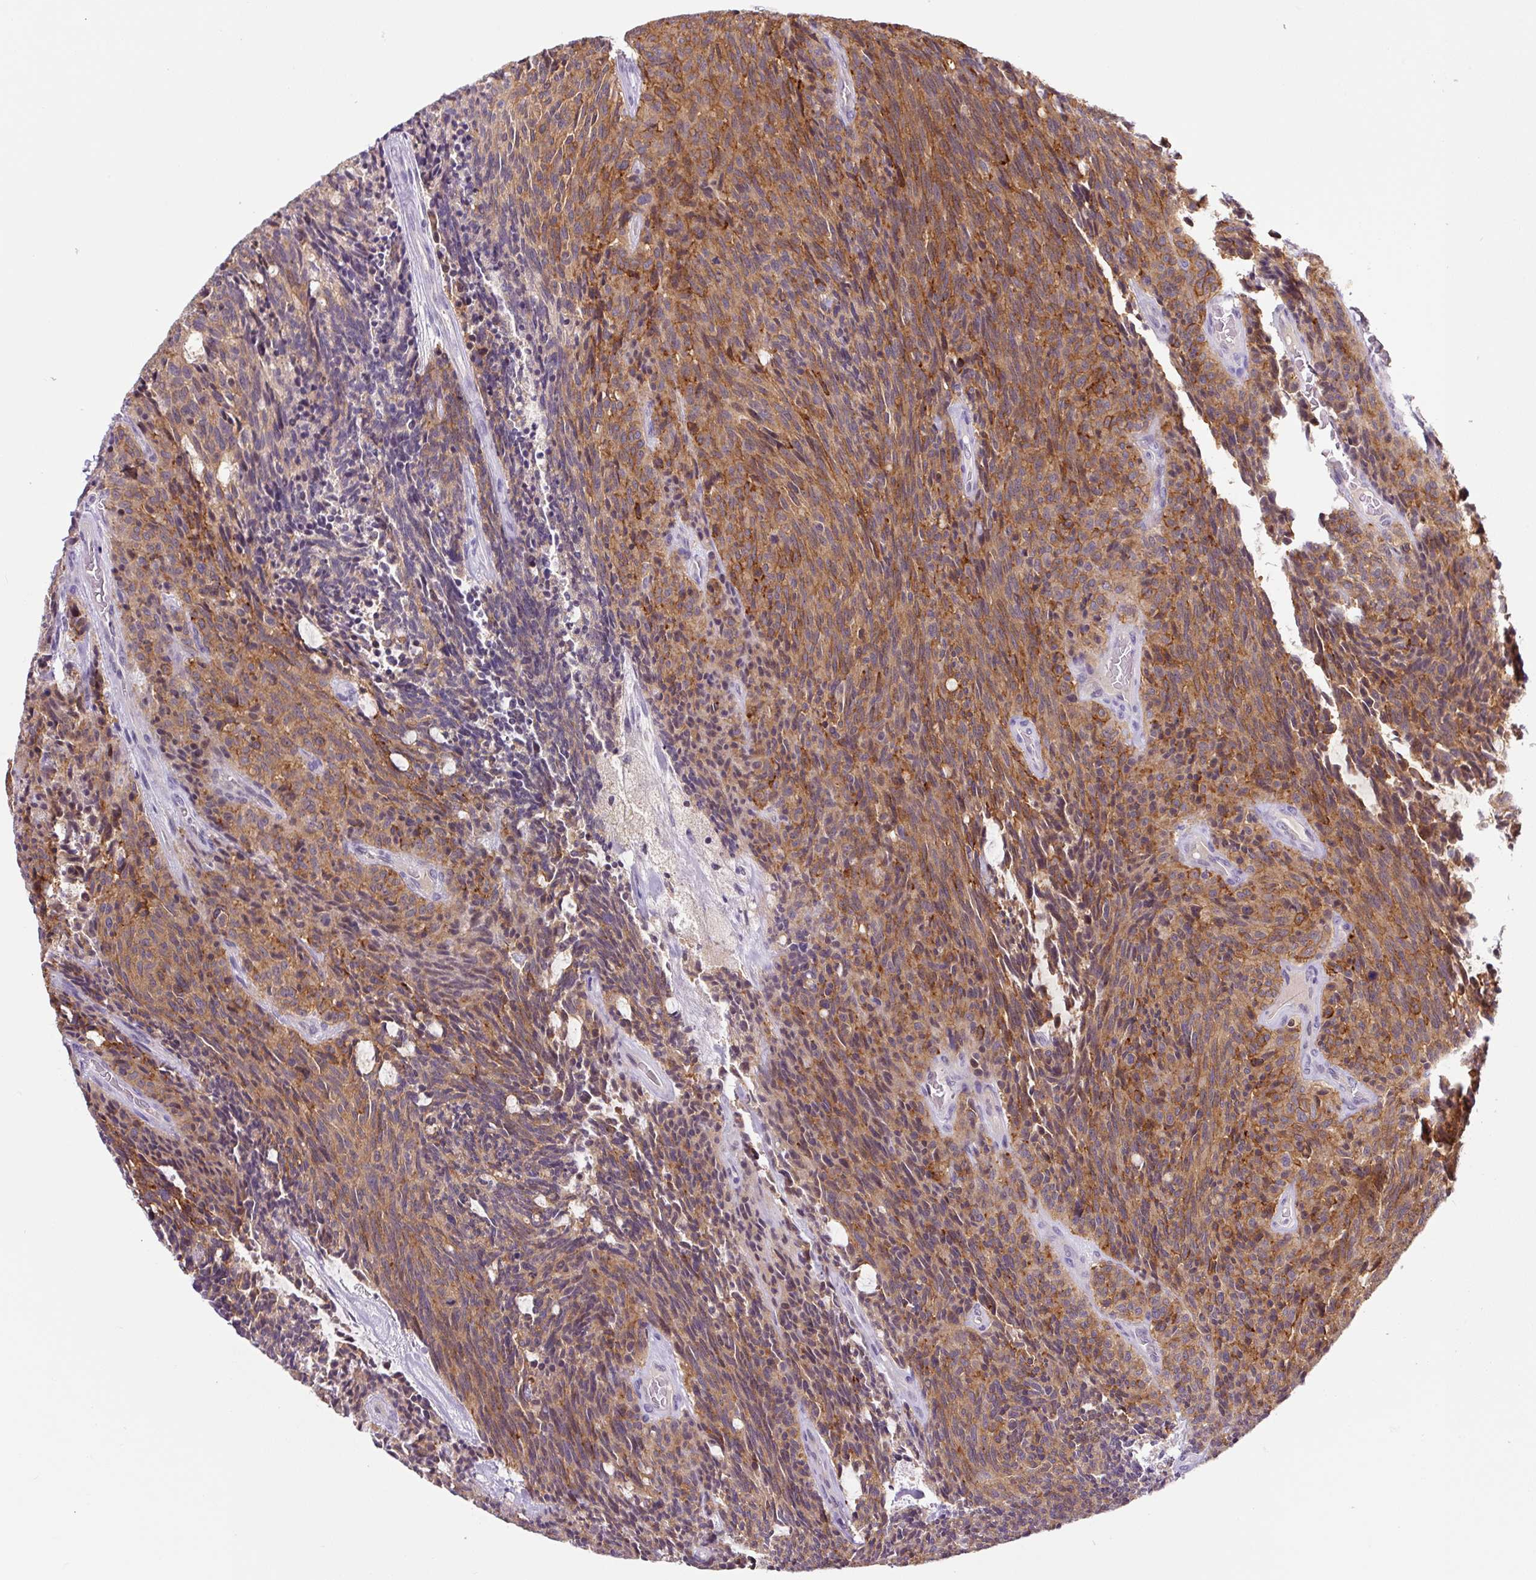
{"staining": {"intensity": "moderate", "quantity": ">75%", "location": "cytoplasmic/membranous"}, "tissue": "carcinoid", "cell_type": "Tumor cells", "image_type": "cancer", "snomed": [{"axis": "morphology", "description": "Carcinoid, malignant, NOS"}, {"axis": "topography", "description": "Pancreas"}], "caption": "Moderate cytoplasmic/membranous protein positivity is seen in approximately >75% of tumor cells in carcinoid.", "gene": "PRKAA2", "patient": {"sex": "female", "age": 54}}